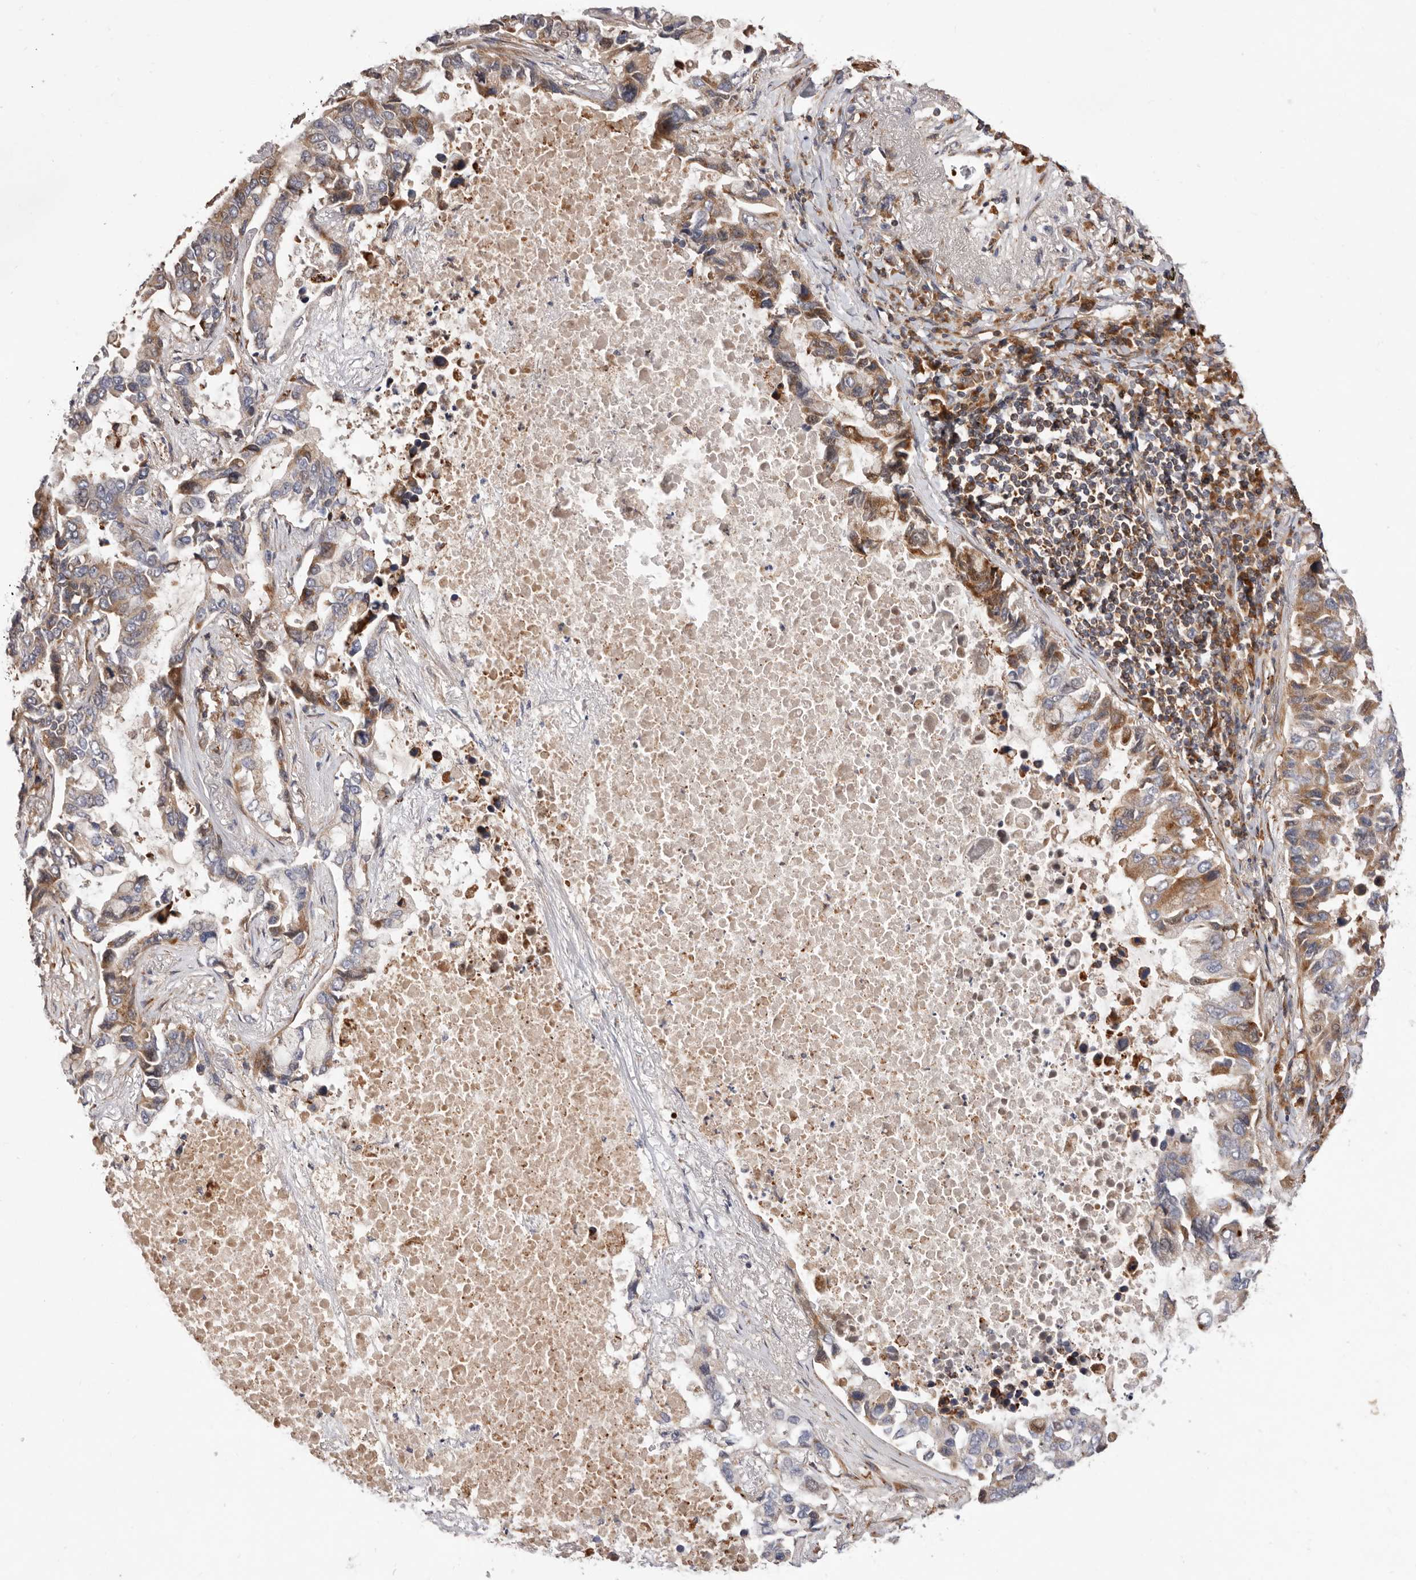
{"staining": {"intensity": "moderate", "quantity": ">75%", "location": "cytoplasmic/membranous"}, "tissue": "lung cancer", "cell_type": "Tumor cells", "image_type": "cancer", "snomed": [{"axis": "morphology", "description": "Adenocarcinoma, NOS"}, {"axis": "topography", "description": "Lung"}], "caption": "There is medium levels of moderate cytoplasmic/membranous expression in tumor cells of lung cancer, as demonstrated by immunohistochemical staining (brown color).", "gene": "RNF213", "patient": {"sex": "male", "age": 64}}